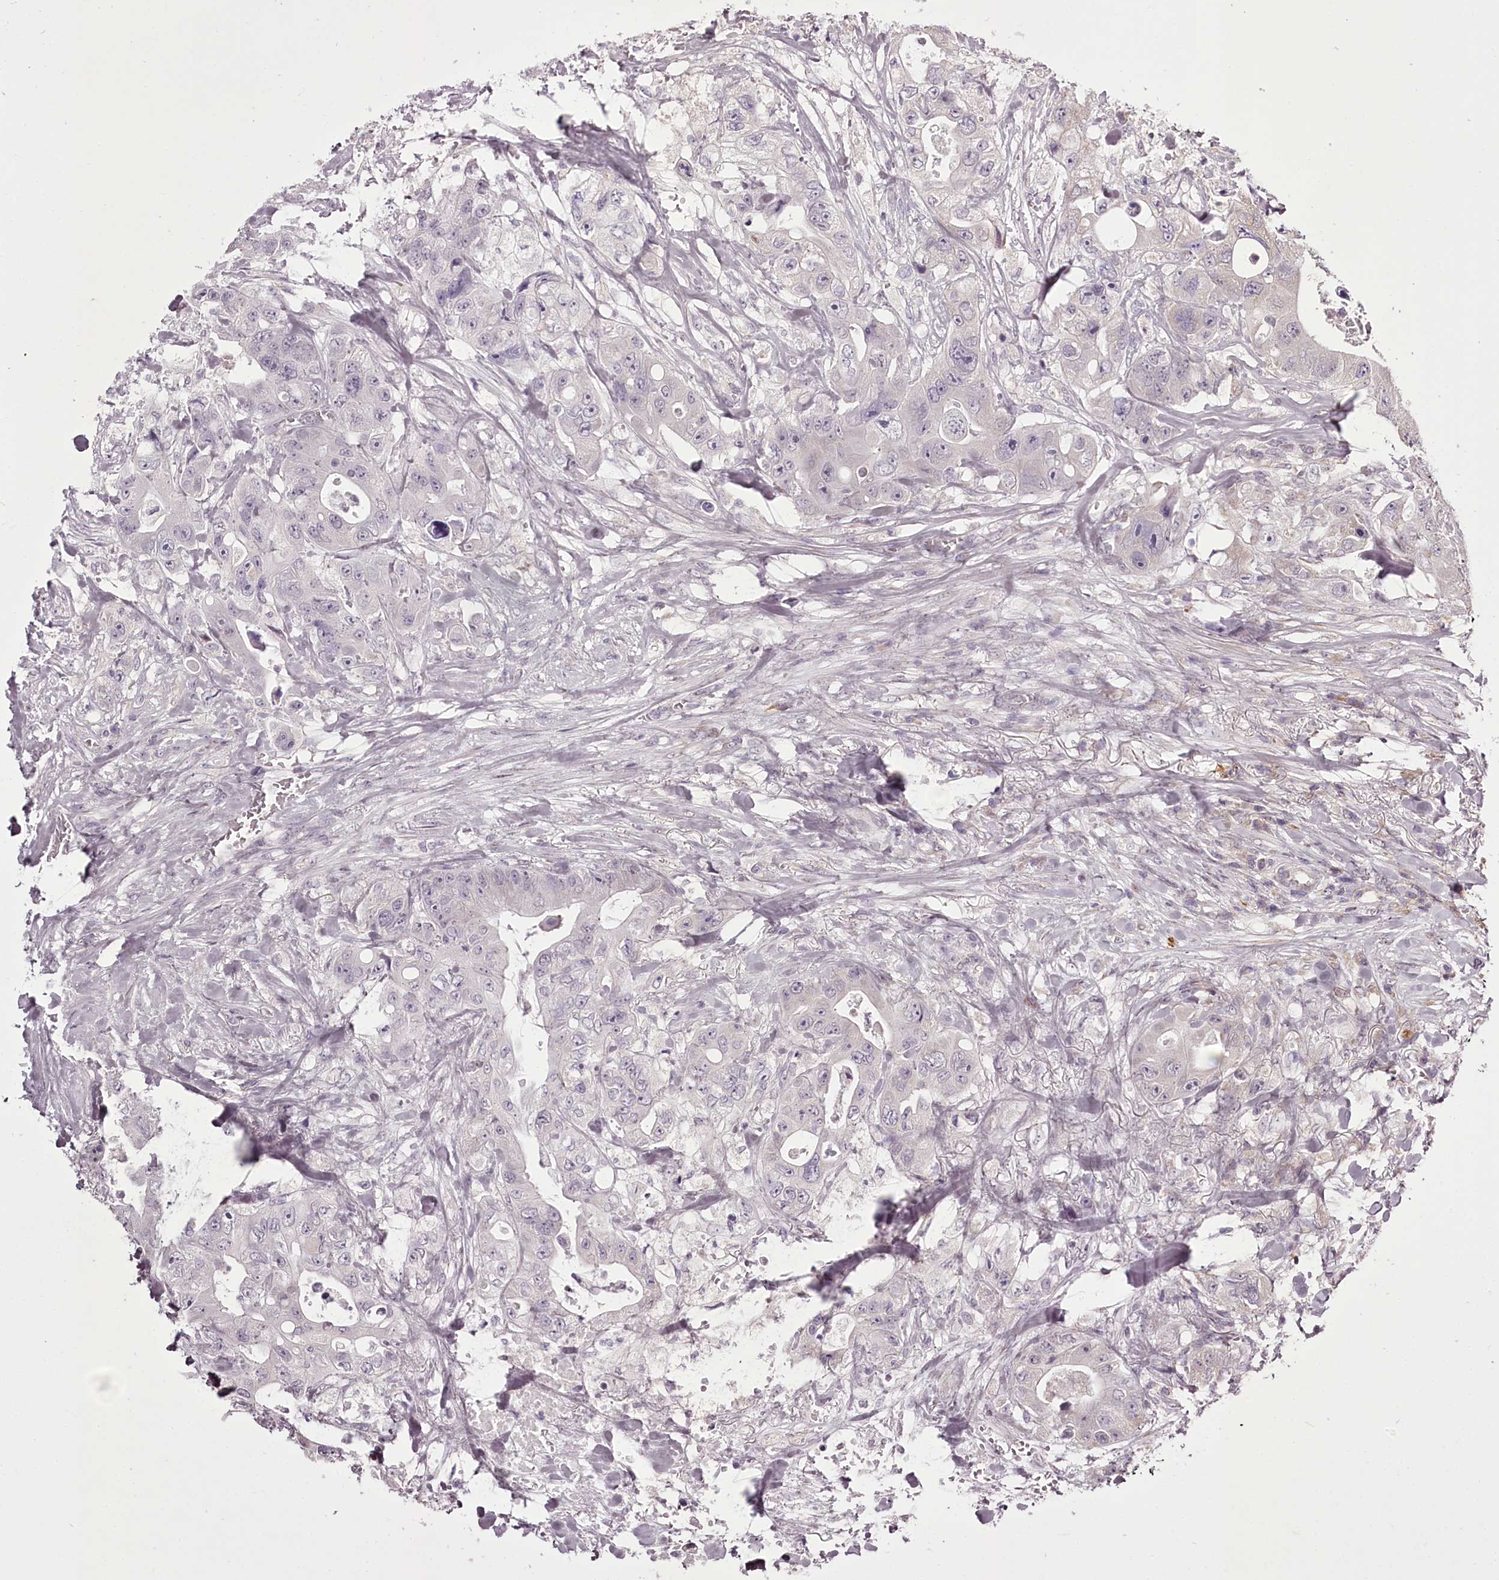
{"staining": {"intensity": "negative", "quantity": "none", "location": "none"}, "tissue": "colorectal cancer", "cell_type": "Tumor cells", "image_type": "cancer", "snomed": [{"axis": "morphology", "description": "Adenocarcinoma, NOS"}, {"axis": "topography", "description": "Colon"}], "caption": "DAB (3,3'-diaminobenzidine) immunohistochemical staining of adenocarcinoma (colorectal) displays no significant expression in tumor cells.", "gene": "C1orf56", "patient": {"sex": "female", "age": 46}}